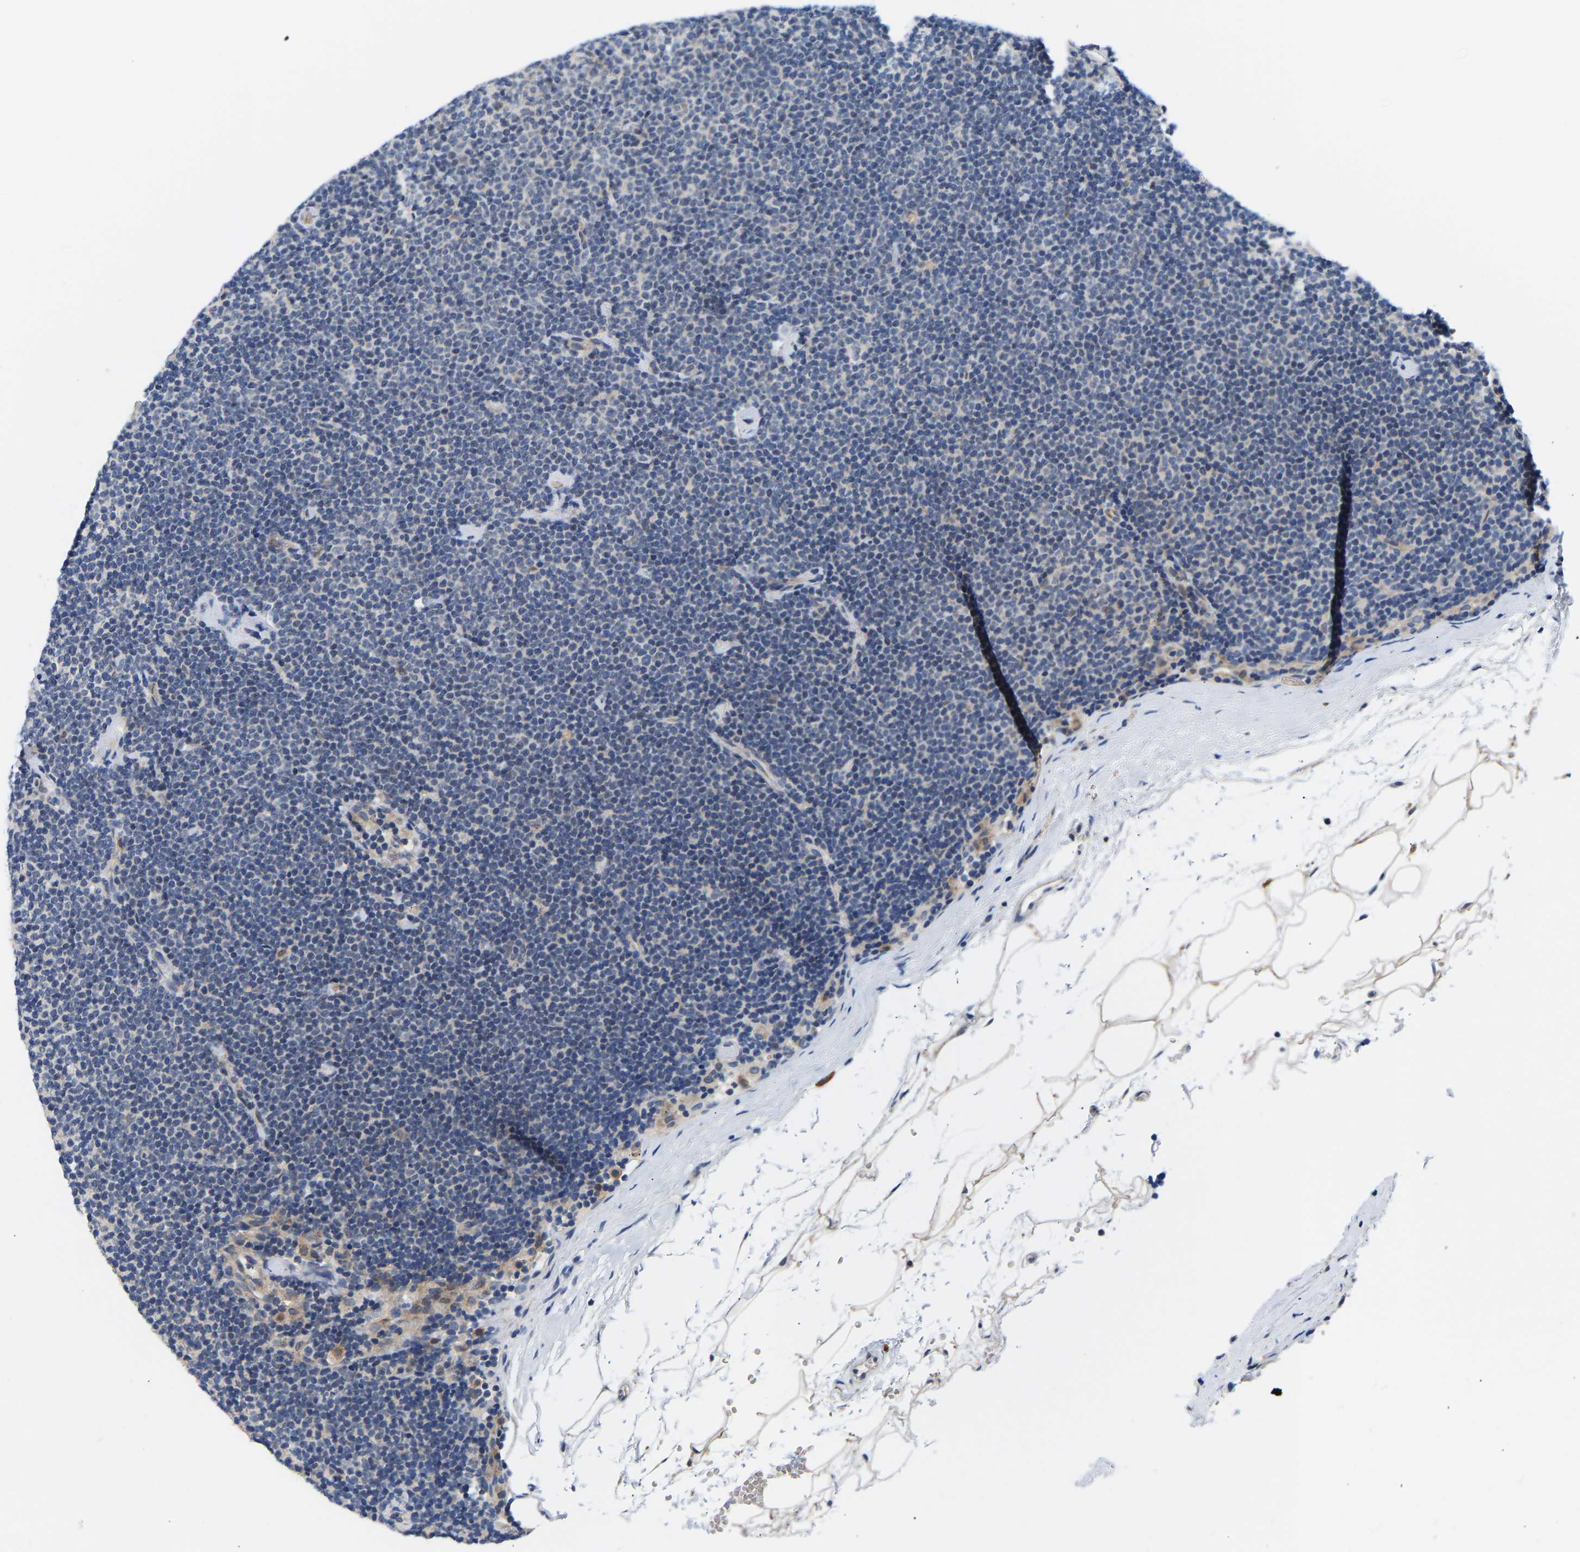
{"staining": {"intensity": "negative", "quantity": "none", "location": "none"}, "tissue": "lymphoma", "cell_type": "Tumor cells", "image_type": "cancer", "snomed": [{"axis": "morphology", "description": "Malignant lymphoma, non-Hodgkin's type, Low grade"}, {"axis": "topography", "description": "Lymph node"}], "caption": "IHC of human low-grade malignant lymphoma, non-Hodgkin's type shows no positivity in tumor cells.", "gene": "RINT1", "patient": {"sex": "female", "age": 53}}